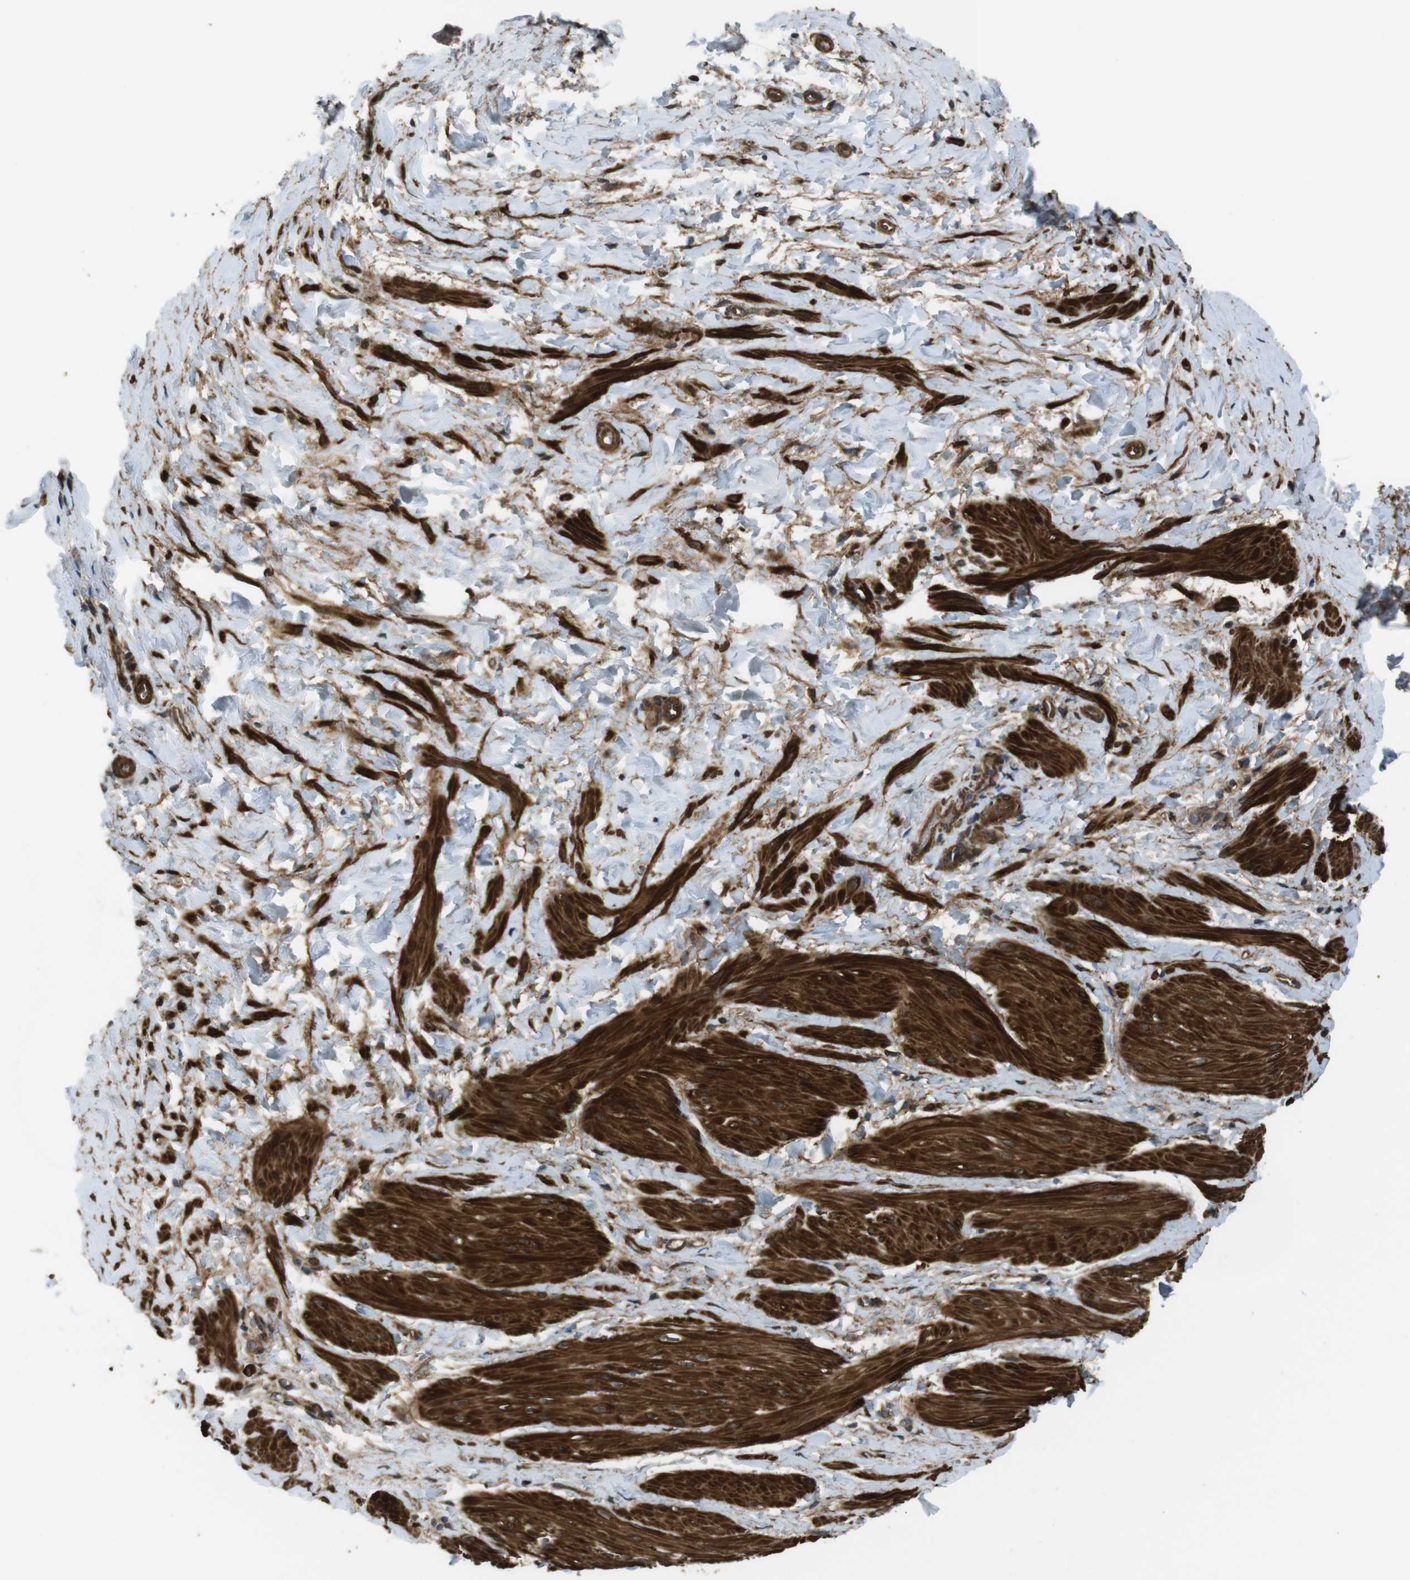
{"staining": {"intensity": "strong", "quantity": ">75%", "location": "cytoplasmic/membranous"}, "tissue": "smooth muscle", "cell_type": "Smooth muscle cells", "image_type": "normal", "snomed": [{"axis": "morphology", "description": "Normal tissue, NOS"}, {"axis": "topography", "description": "Smooth muscle"}], "caption": "Strong cytoplasmic/membranous expression for a protein is seen in approximately >75% of smooth muscle cells of normal smooth muscle using immunohistochemistry.", "gene": "MSRB3", "patient": {"sex": "male", "age": 16}}